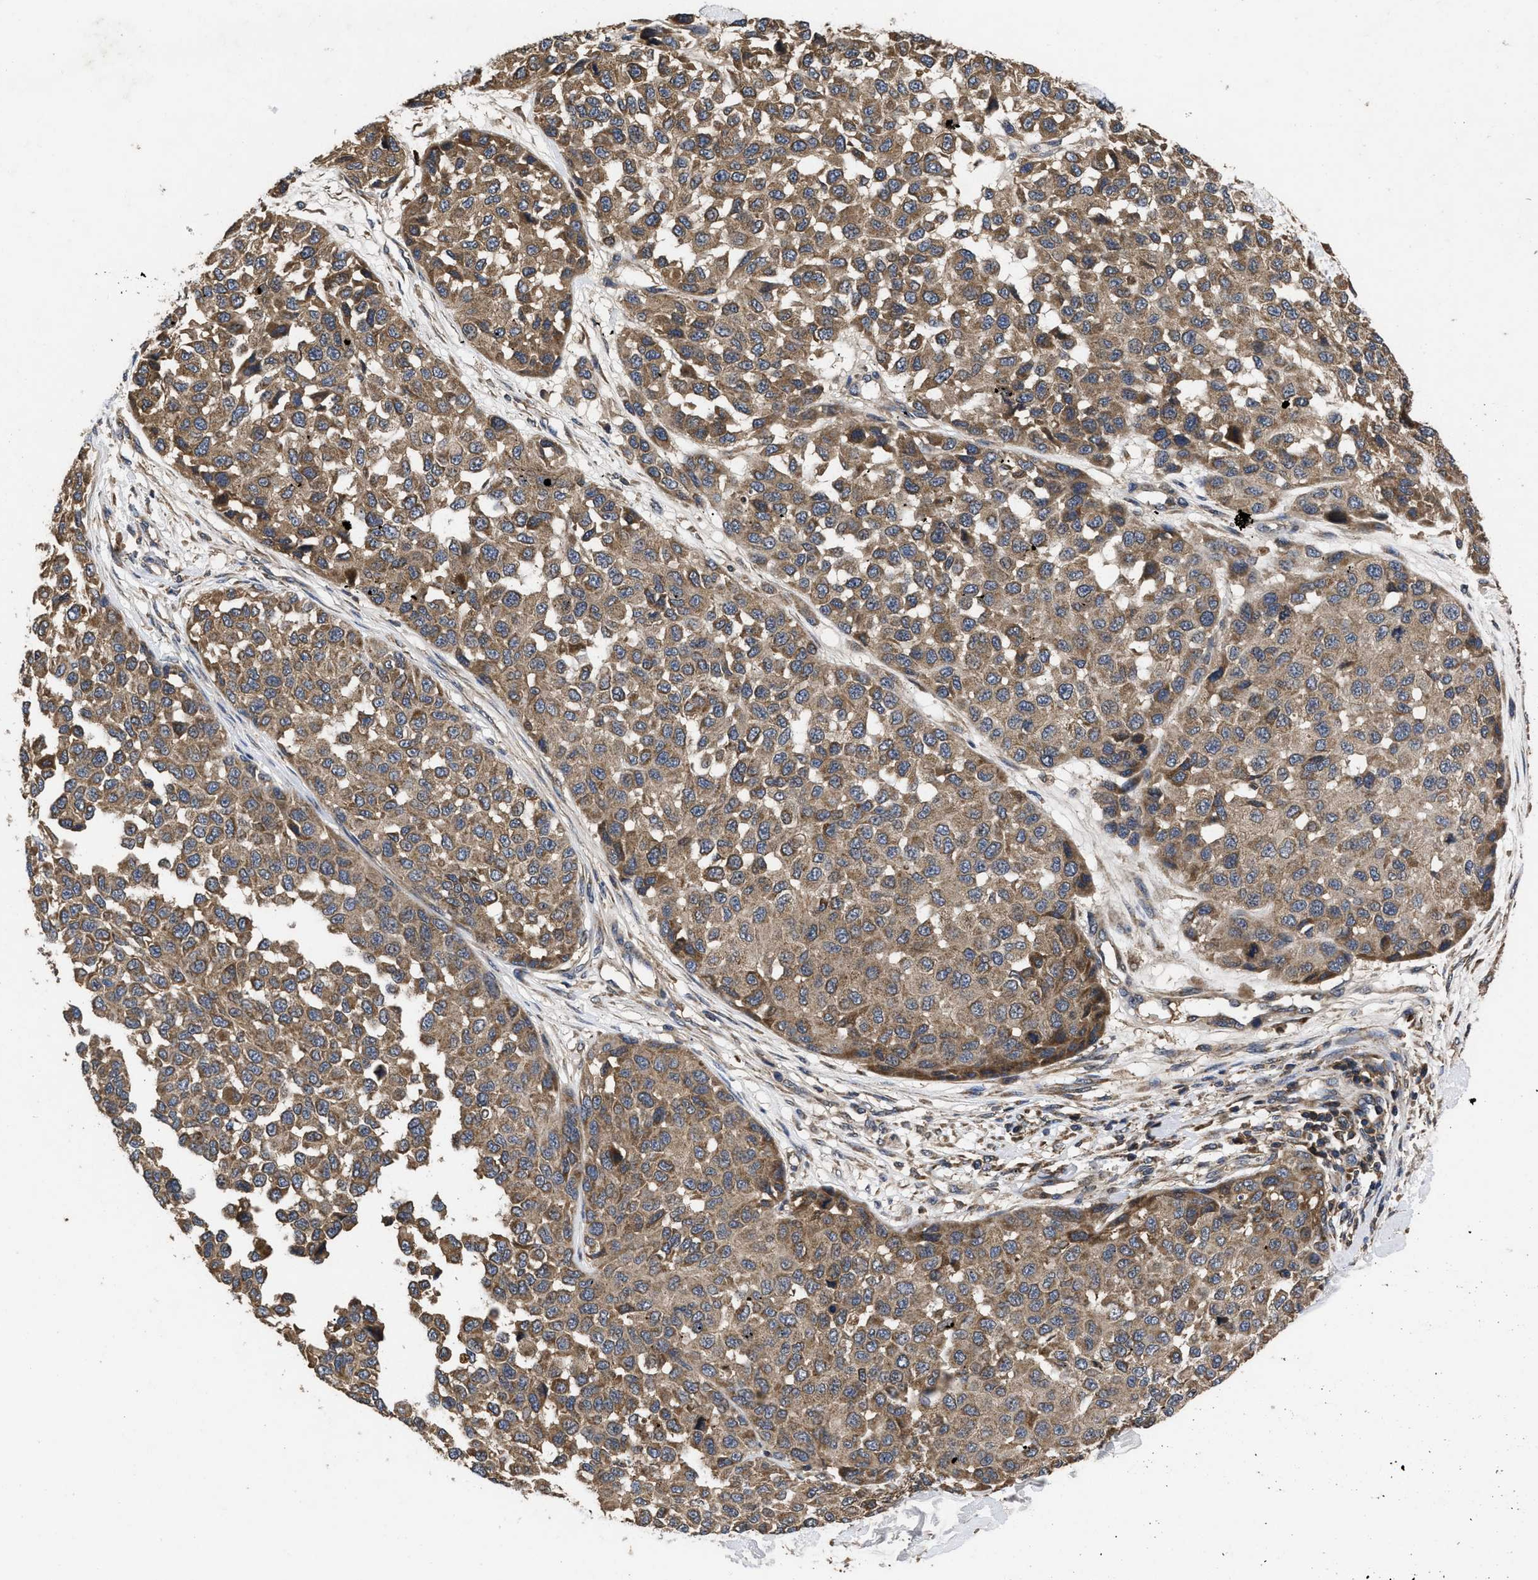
{"staining": {"intensity": "moderate", "quantity": ">75%", "location": "cytoplasmic/membranous"}, "tissue": "melanoma", "cell_type": "Tumor cells", "image_type": "cancer", "snomed": [{"axis": "morphology", "description": "Normal tissue, NOS"}, {"axis": "morphology", "description": "Malignant melanoma, NOS"}, {"axis": "topography", "description": "Skin"}], "caption": "An immunohistochemistry image of tumor tissue is shown. Protein staining in brown labels moderate cytoplasmic/membranous positivity in melanoma within tumor cells.", "gene": "LRRC3", "patient": {"sex": "male", "age": 62}}